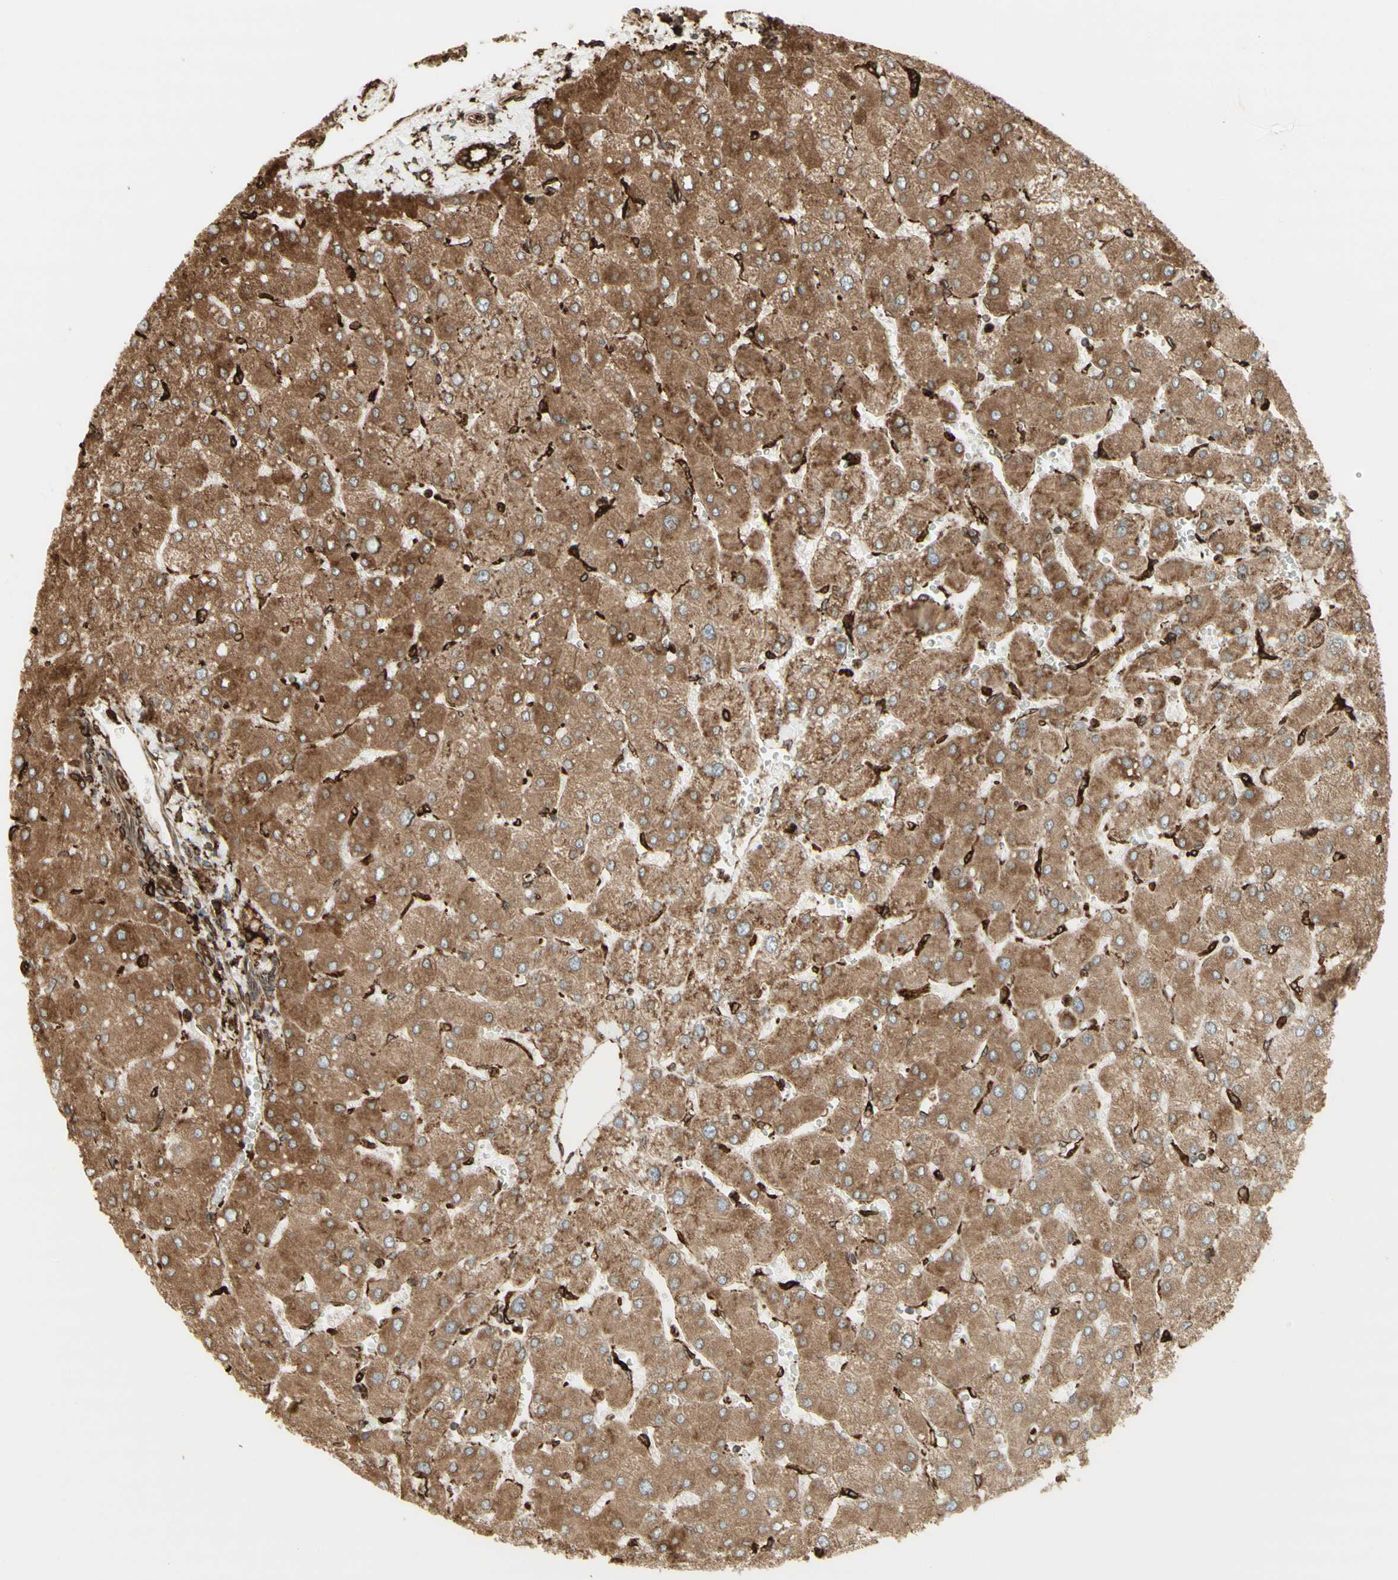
{"staining": {"intensity": "strong", "quantity": ">75%", "location": "cytoplasmic/membranous"}, "tissue": "liver", "cell_type": "Cholangiocytes", "image_type": "normal", "snomed": [{"axis": "morphology", "description": "Normal tissue, NOS"}, {"axis": "topography", "description": "Liver"}], "caption": "A high amount of strong cytoplasmic/membranous staining is present in approximately >75% of cholangiocytes in benign liver.", "gene": "CANX", "patient": {"sex": "male", "age": 55}}